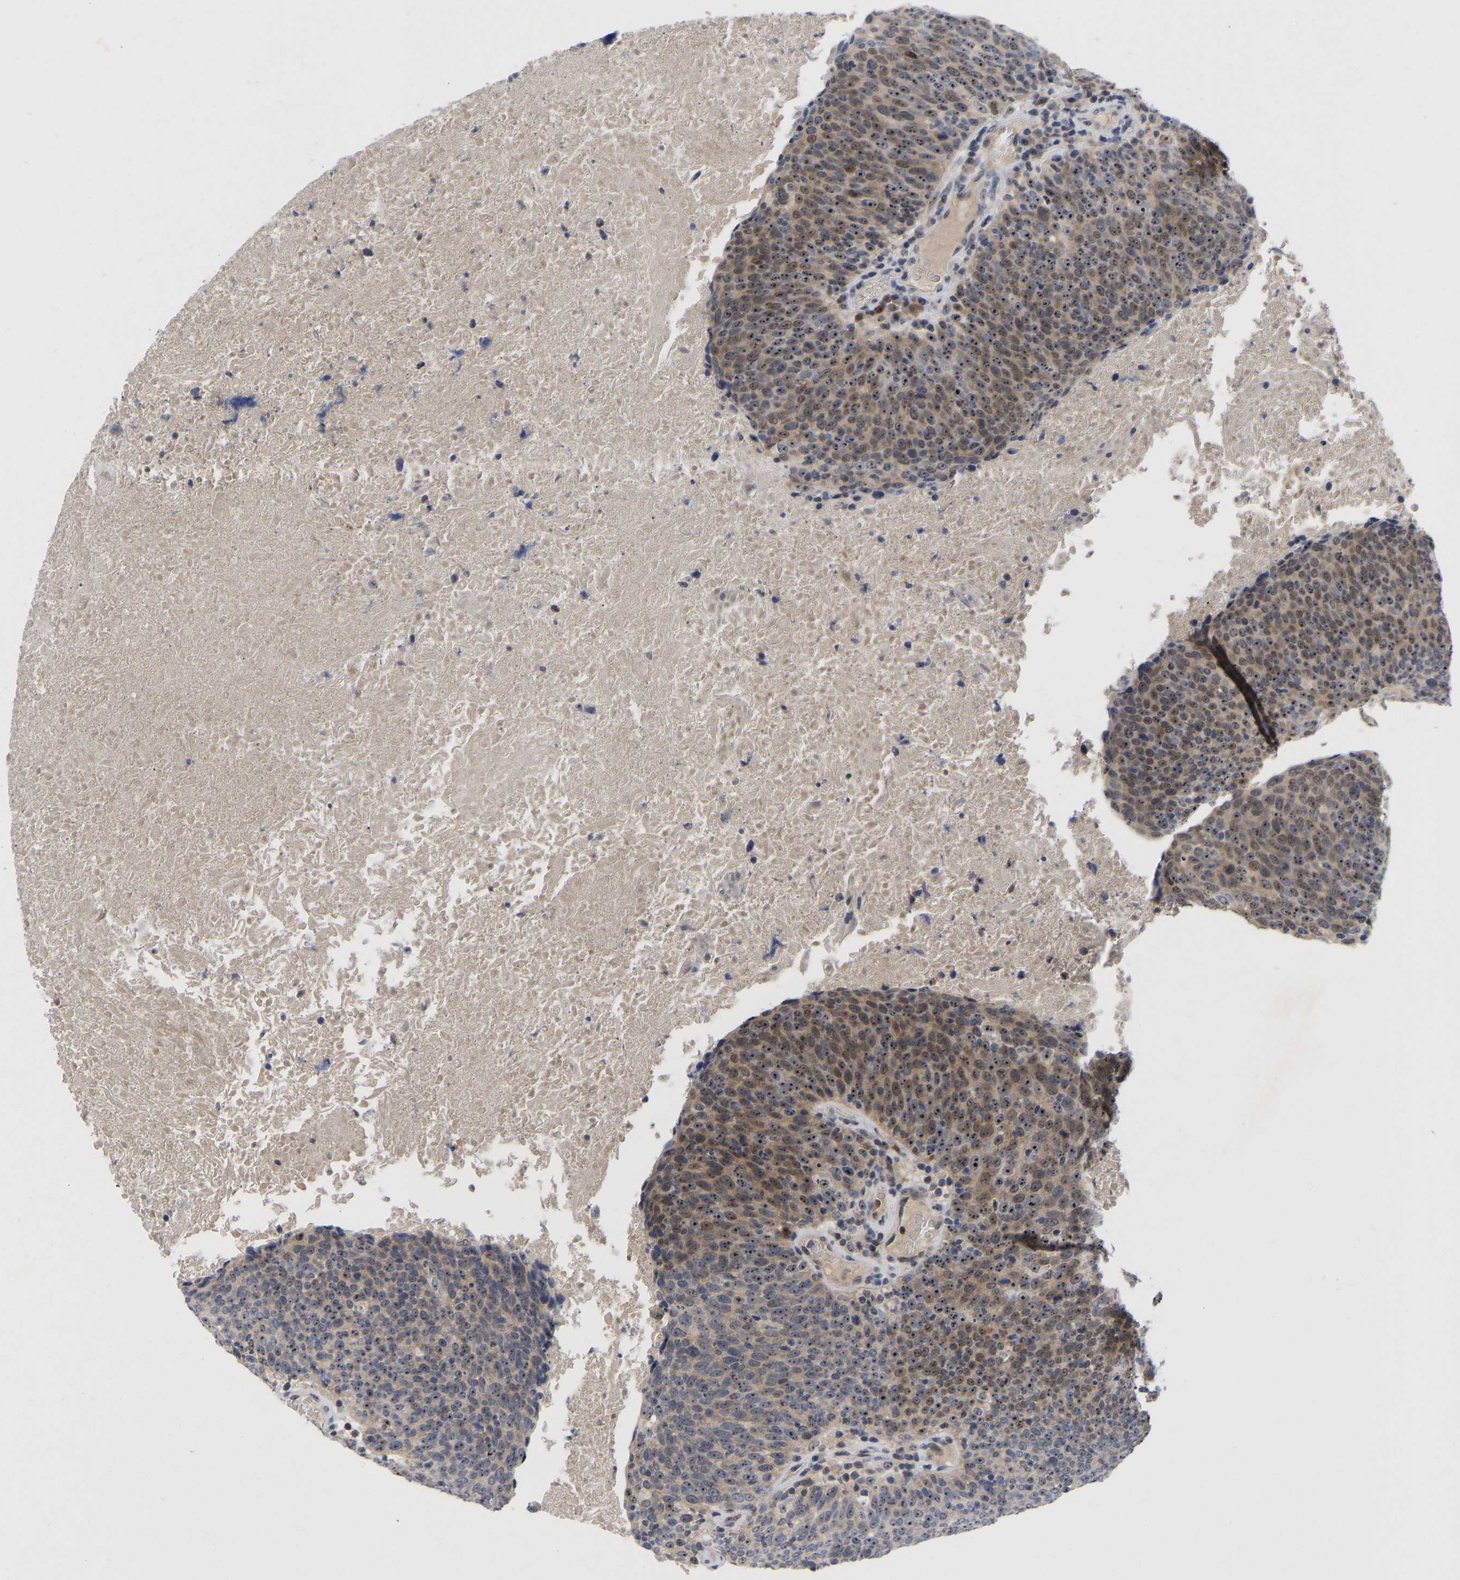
{"staining": {"intensity": "moderate", "quantity": ">75%", "location": "cytoplasmic/membranous,nuclear"}, "tissue": "head and neck cancer", "cell_type": "Tumor cells", "image_type": "cancer", "snomed": [{"axis": "morphology", "description": "Squamous cell carcinoma, NOS"}, {"axis": "morphology", "description": "Squamous cell carcinoma, metastatic, NOS"}, {"axis": "topography", "description": "Lymph node"}, {"axis": "topography", "description": "Head-Neck"}], "caption": "The histopathology image displays staining of head and neck squamous cell carcinoma, revealing moderate cytoplasmic/membranous and nuclear protein positivity (brown color) within tumor cells. The staining is performed using DAB (3,3'-diaminobenzidine) brown chromogen to label protein expression. The nuclei are counter-stained blue using hematoxylin.", "gene": "NLE1", "patient": {"sex": "male", "age": 62}}